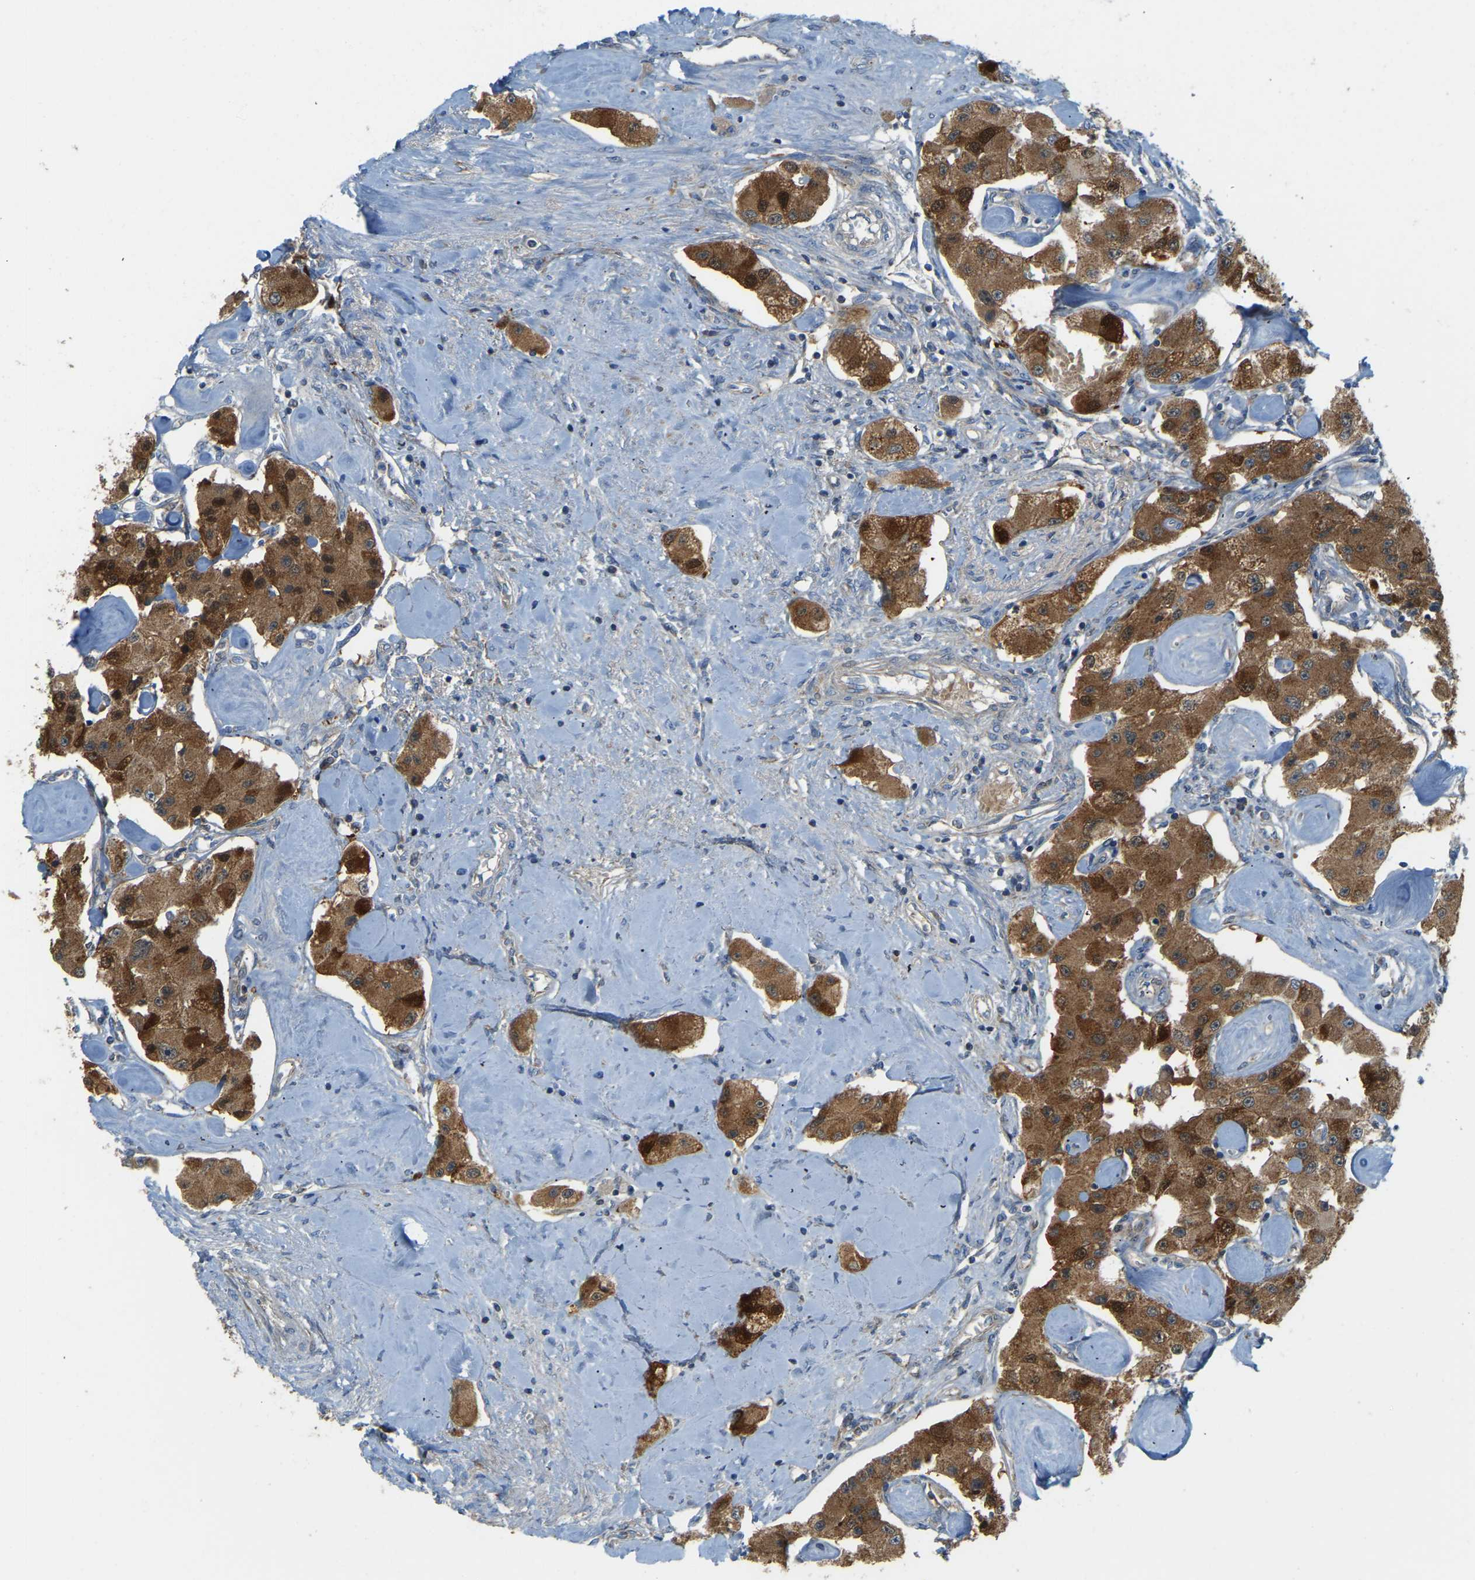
{"staining": {"intensity": "moderate", "quantity": ">75%", "location": "cytoplasmic/membranous"}, "tissue": "carcinoid", "cell_type": "Tumor cells", "image_type": "cancer", "snomed": [{"axis": "morphology", "description": "Carcinoid, malignant, NOS"}, {"axis": "topography", "description": "Pancreas"}], "caption": "Carcinoid stained with a protein marker shows moderate staining in tumor cells.", "gene": "GDA", "patient": {"sex": "male", "age": 41}}